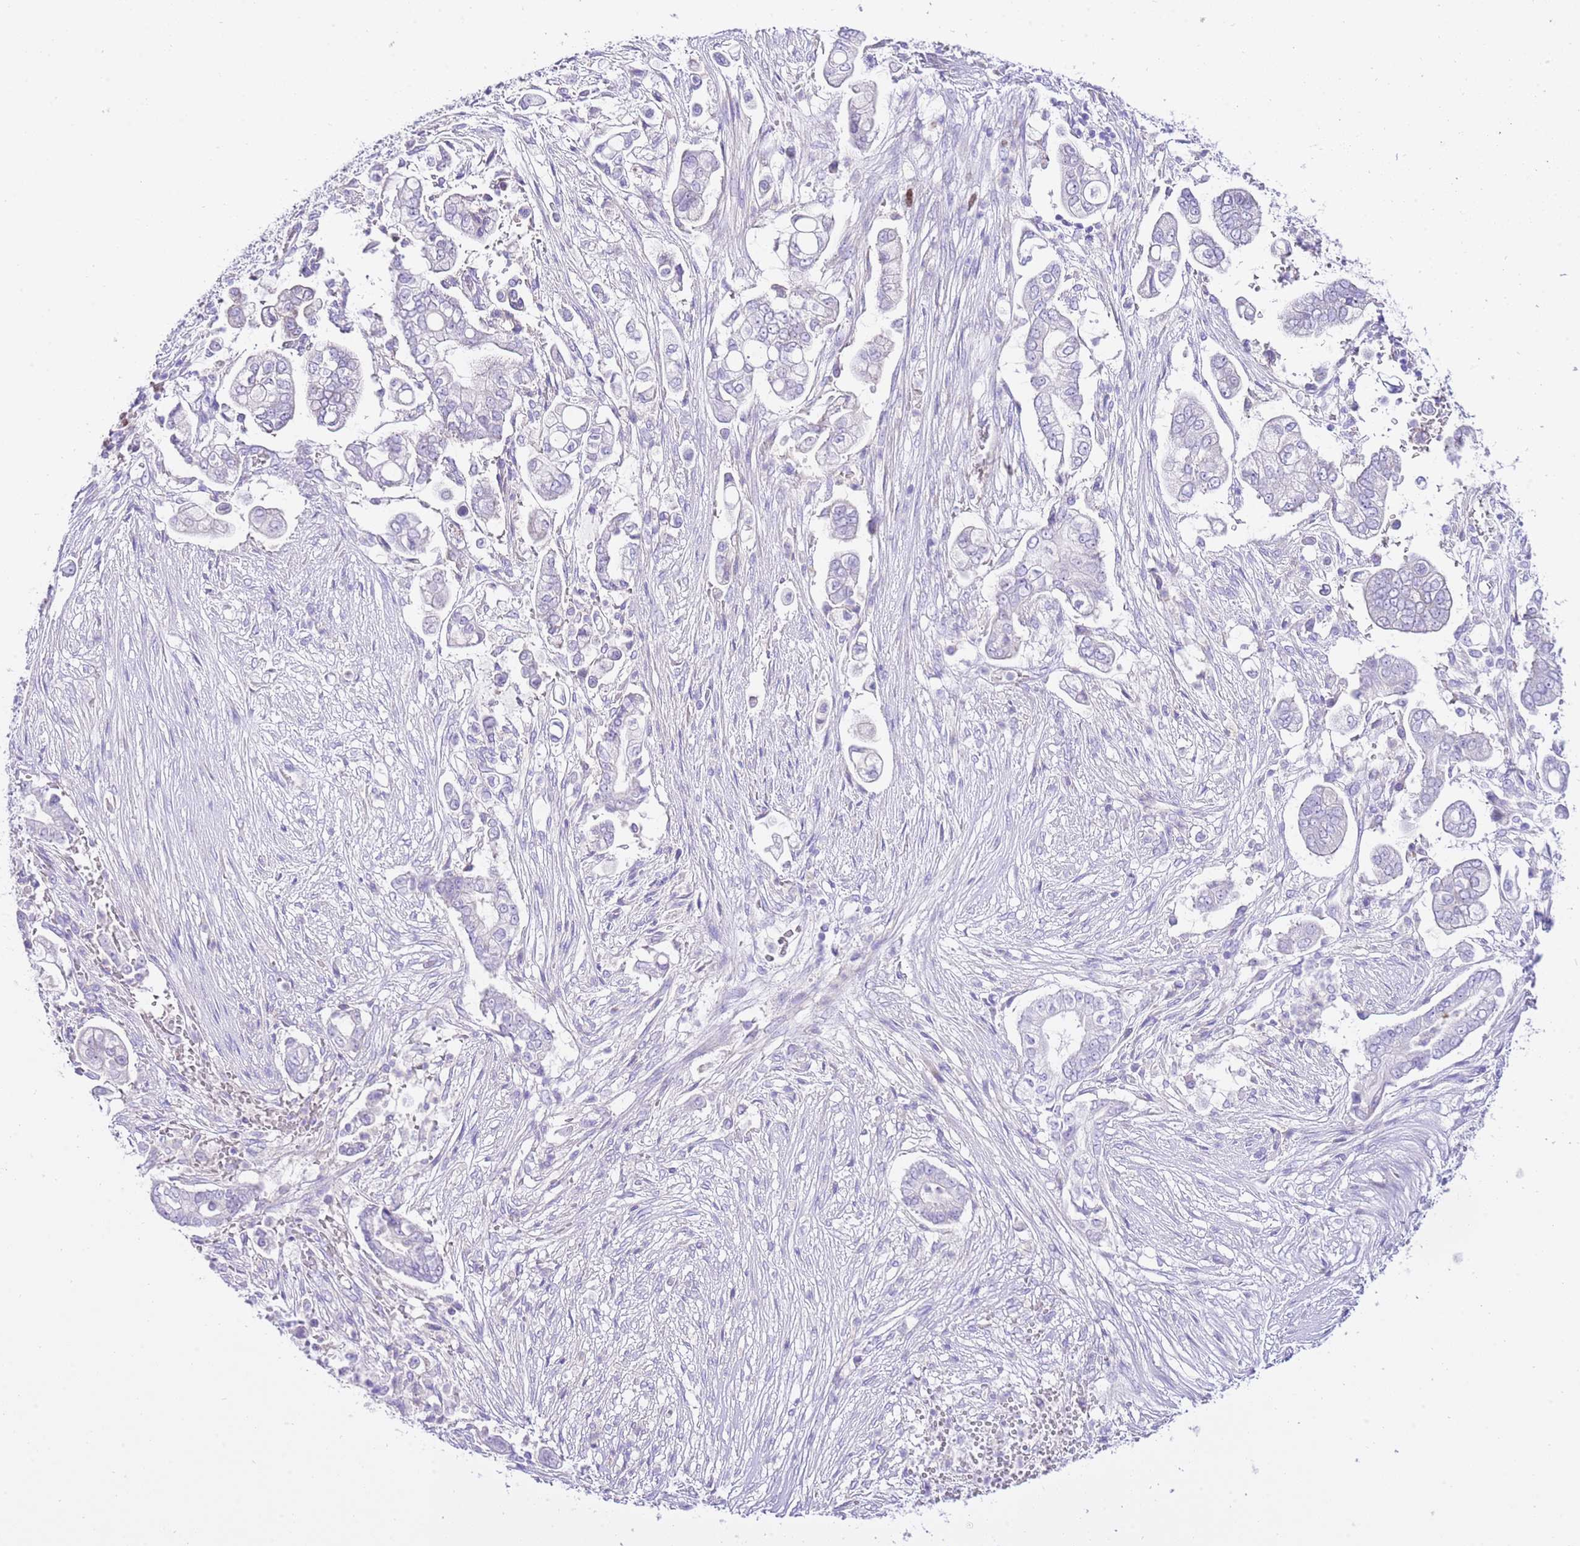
{"staining": {"intensity": "negative", "quantity": "none", "location": "none"}, "tissue": "pancreatic cancer", "cell_type": "Tumor cells", "image_type": "cancer", "snomed": [{"axis": "morphology", "description": "Adenocarcinoma, NOS"}, {"axis": "topography", "description": "Pancreas"}], "caption": "The immunohistochemistry image has no significant positivity in tumor cells of pancreatic adenocarcinoma tissue.", "gene": "BHLHA15", "patient": {"sex": "female", "age": 69}}